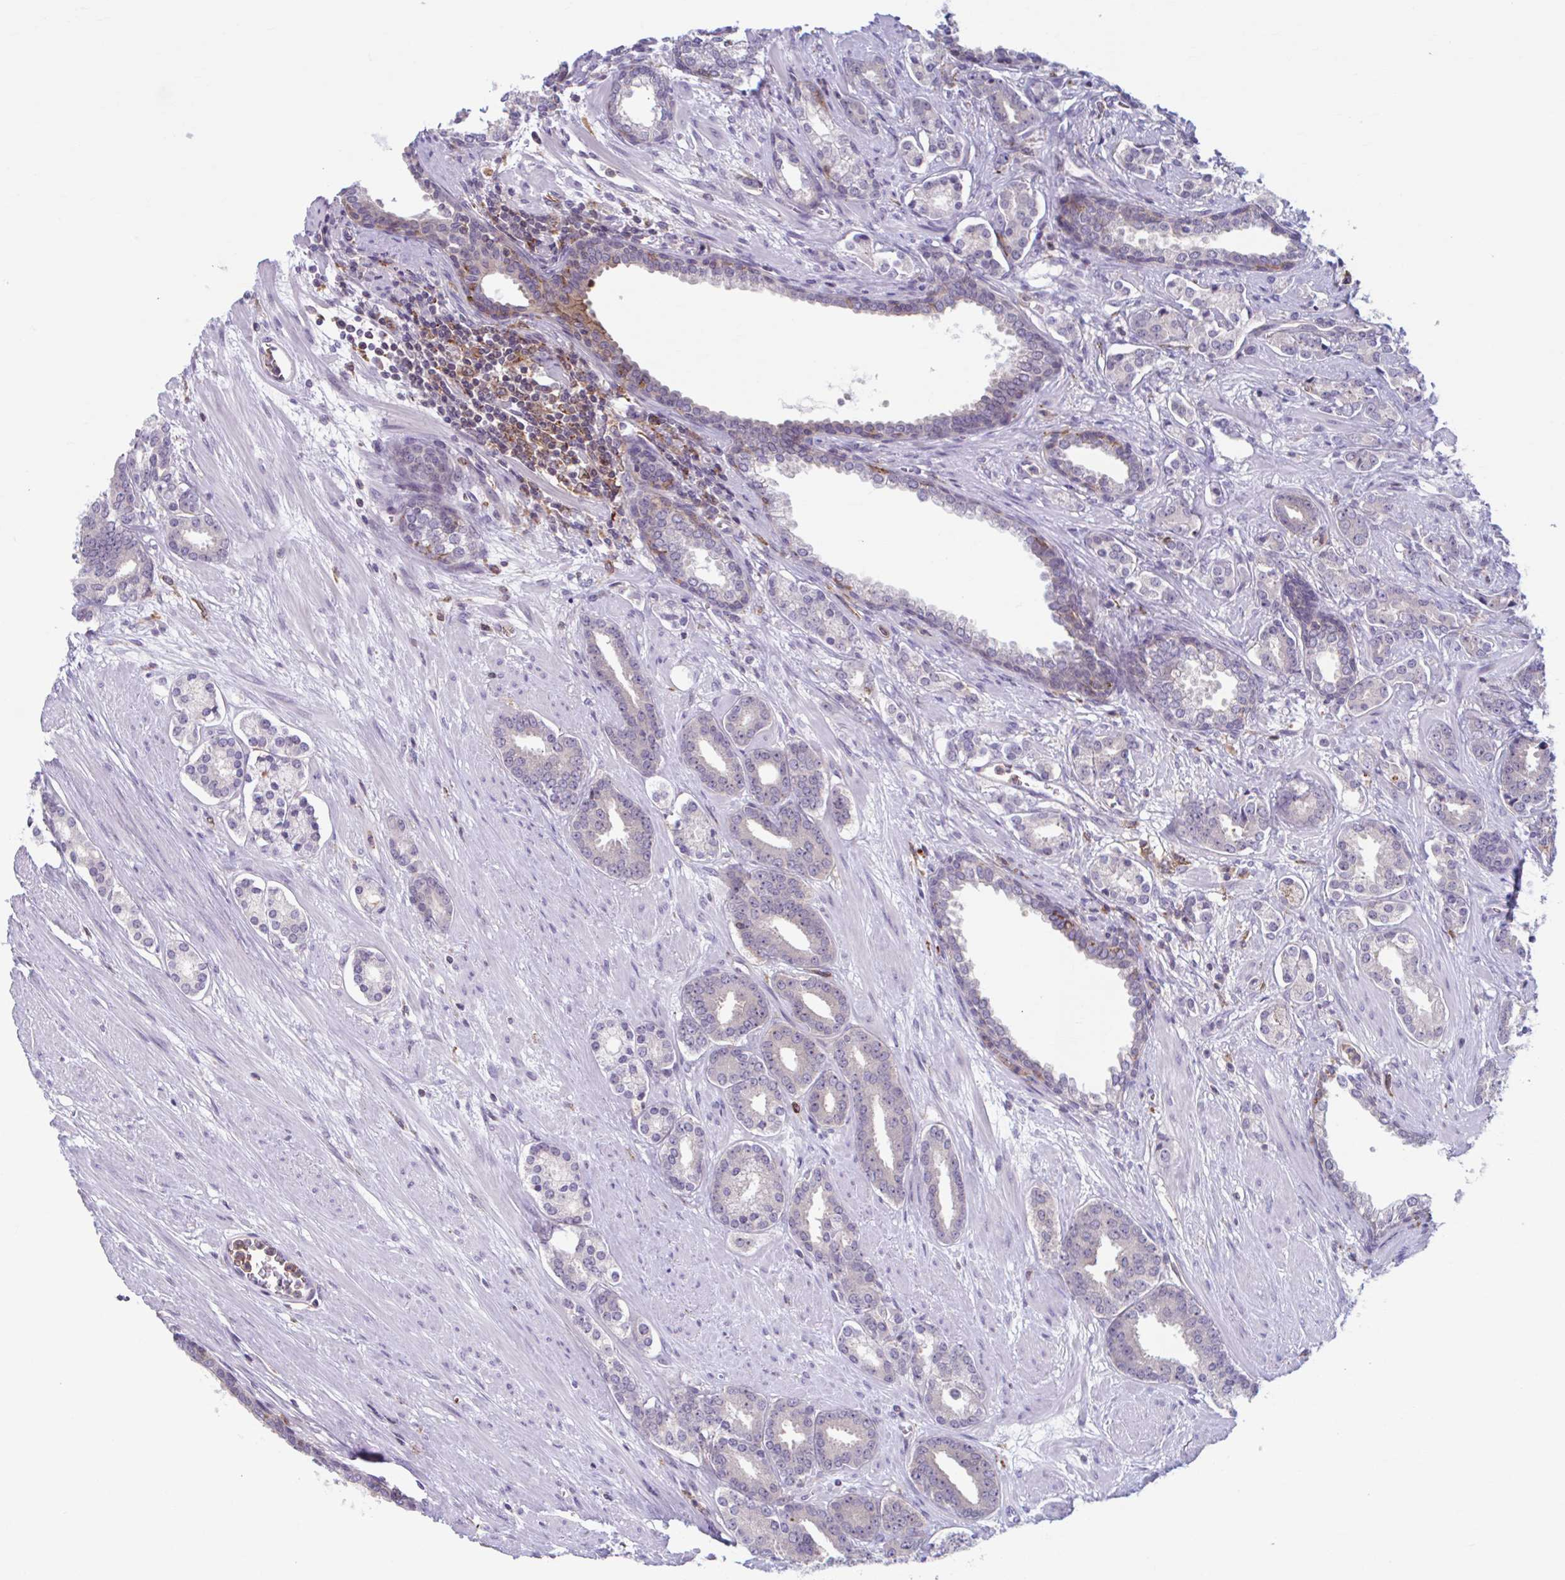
{"staining": {"intensity": "negative", "quantity": "none", "location": "none"}, "tissue": "prostate cancer", "cell_type": "Tumor cells", "image_type": "cancer", "snomed": [{"axis": "morphology", "description": "Adenocarcinoma, High grade"}, {"axis": "topography", "description": "Prostate"}], "caption": "Tumor cells show no significant positivity in prostate high-grade adenocarcinoma. (DAB (3,3'-diaminobenzidine) immunohistochemistry with hematoxylin counter stain).", "gene": "ADAT3", "patient": {"sex": "male", "age": 60}}